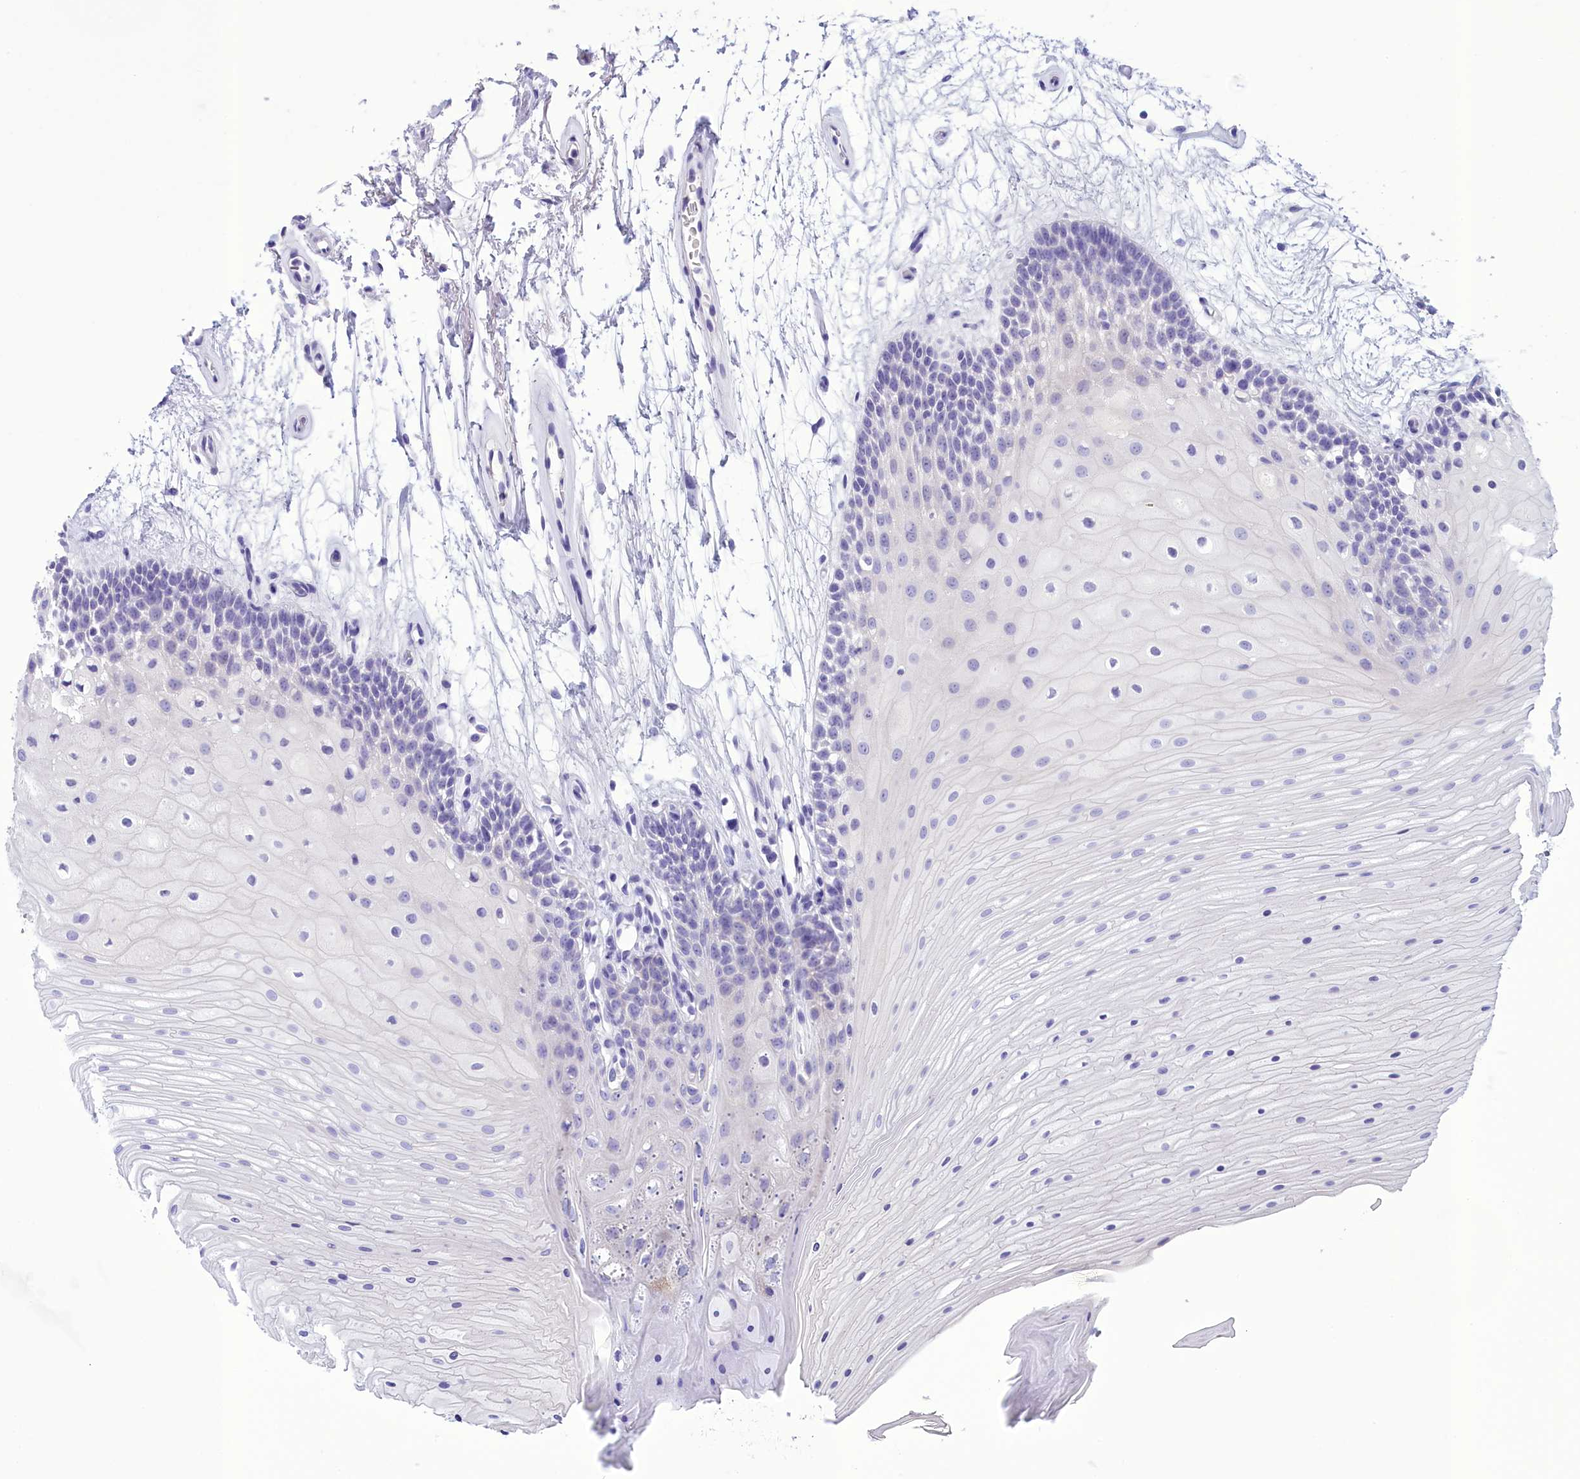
{"staining": {"intensity": "negative", "quantity": "none", "location": "none"}, "tissue": "oral mucosa", "cell_type": "Squamous epithelial cells", "image_type": "normal", "snomed": [{"axis": "morphology", "description": "Normal tissue, NOS"}, {"axis": "topography", "description": "Oral tissue"}], "caption": "This is an immunohistochemistry histopathology image of unremarkable oral mucosa. There is no expression in squamous epithelial cells.", "gene": "BRI3", "patient": {"sex": "female", "age": 80}}